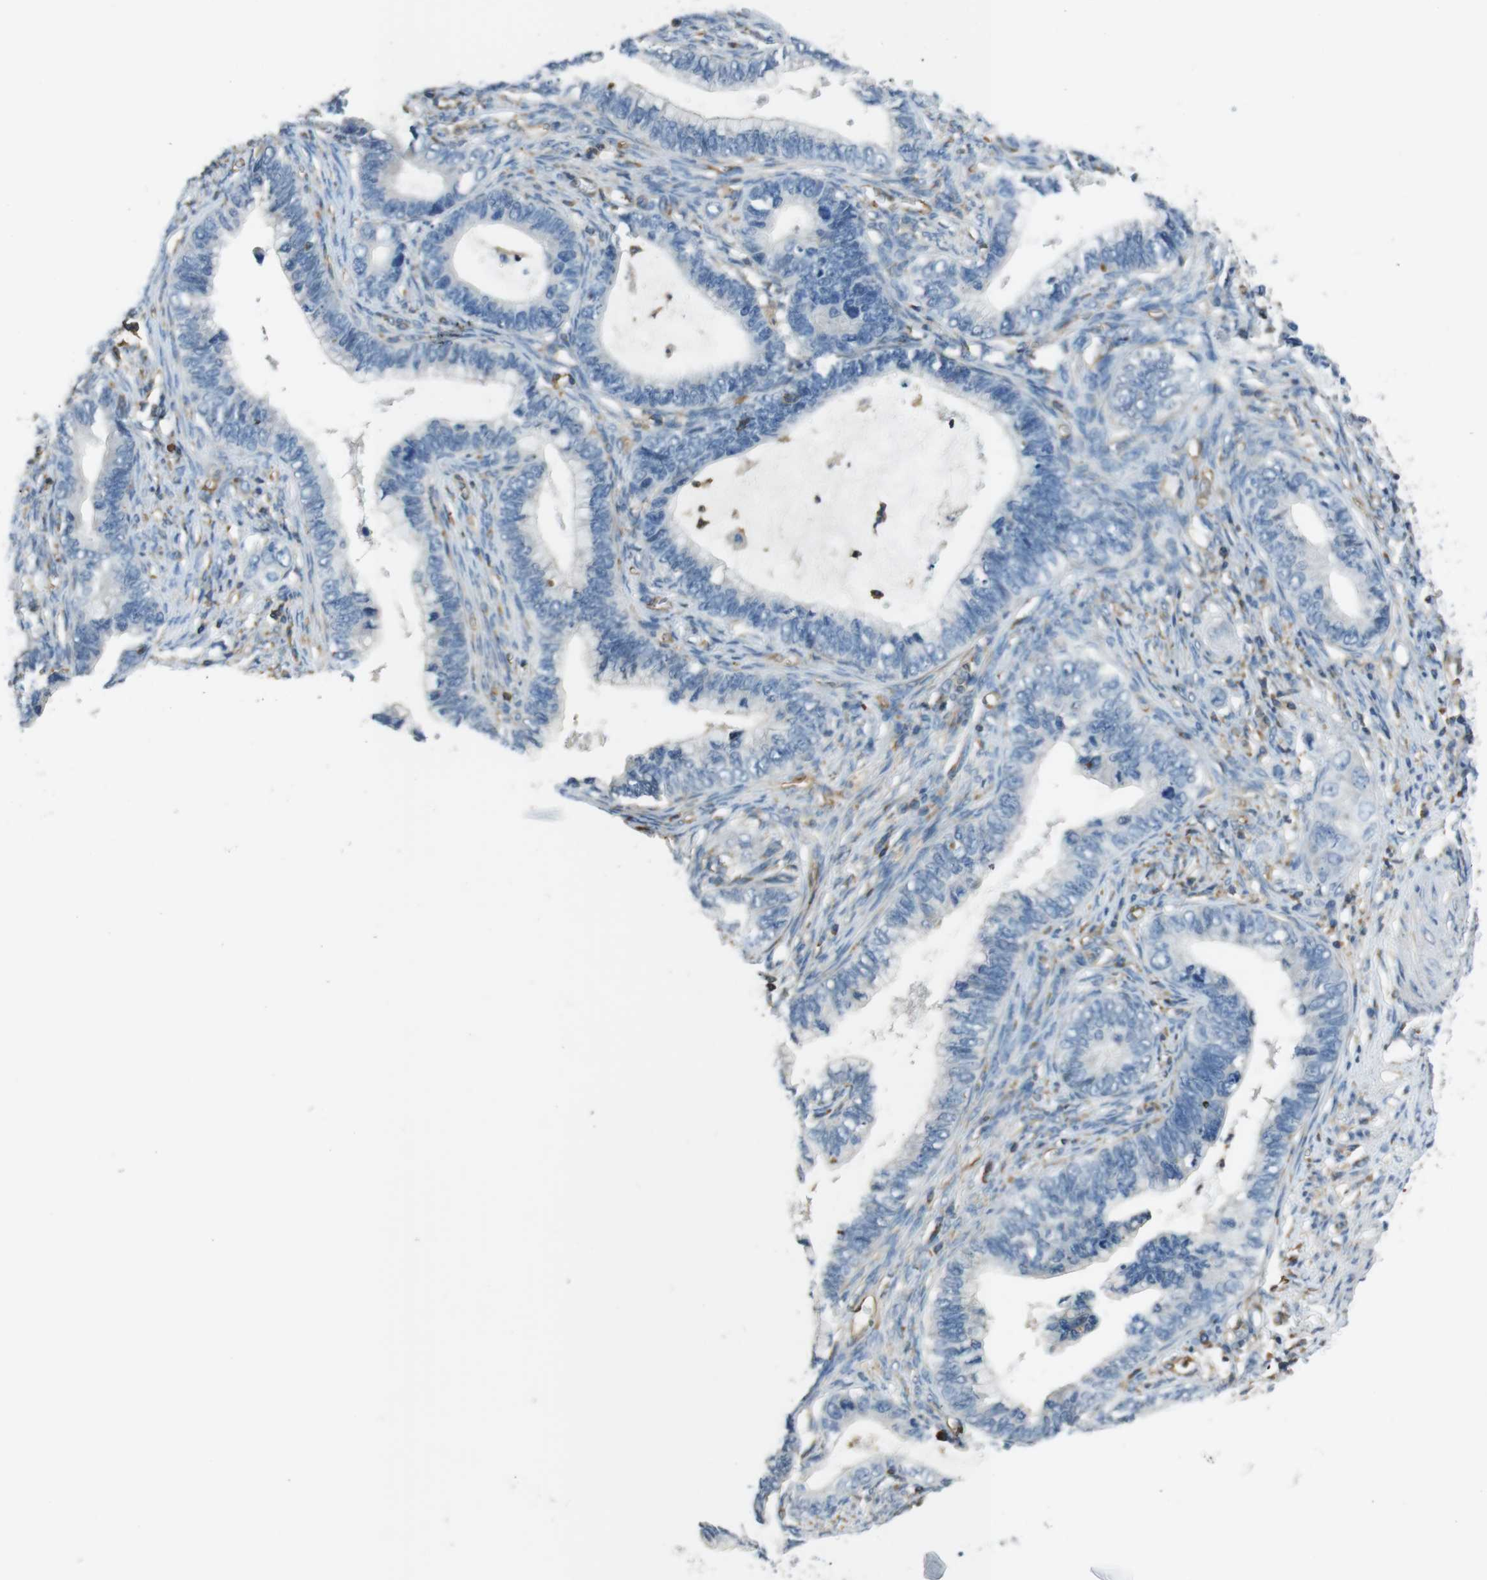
{"staining": {"intensity": "negative", "quantity": "none", "location": "none"}, "tissue": "cervical cancer", "cell_type": "Tumor cells", "image_type": "cancer", "snomed": [{"axis": "morphology", "description": "Adenocarcinoma, NOS"}, {"axis": "topography", "description": "Cervix"}], "caption": "Image shows no protein staining in tumor cells of cervical cancer tissue.", "gene": "FCAR", "patient": {"sex": "female", "age": 44}}